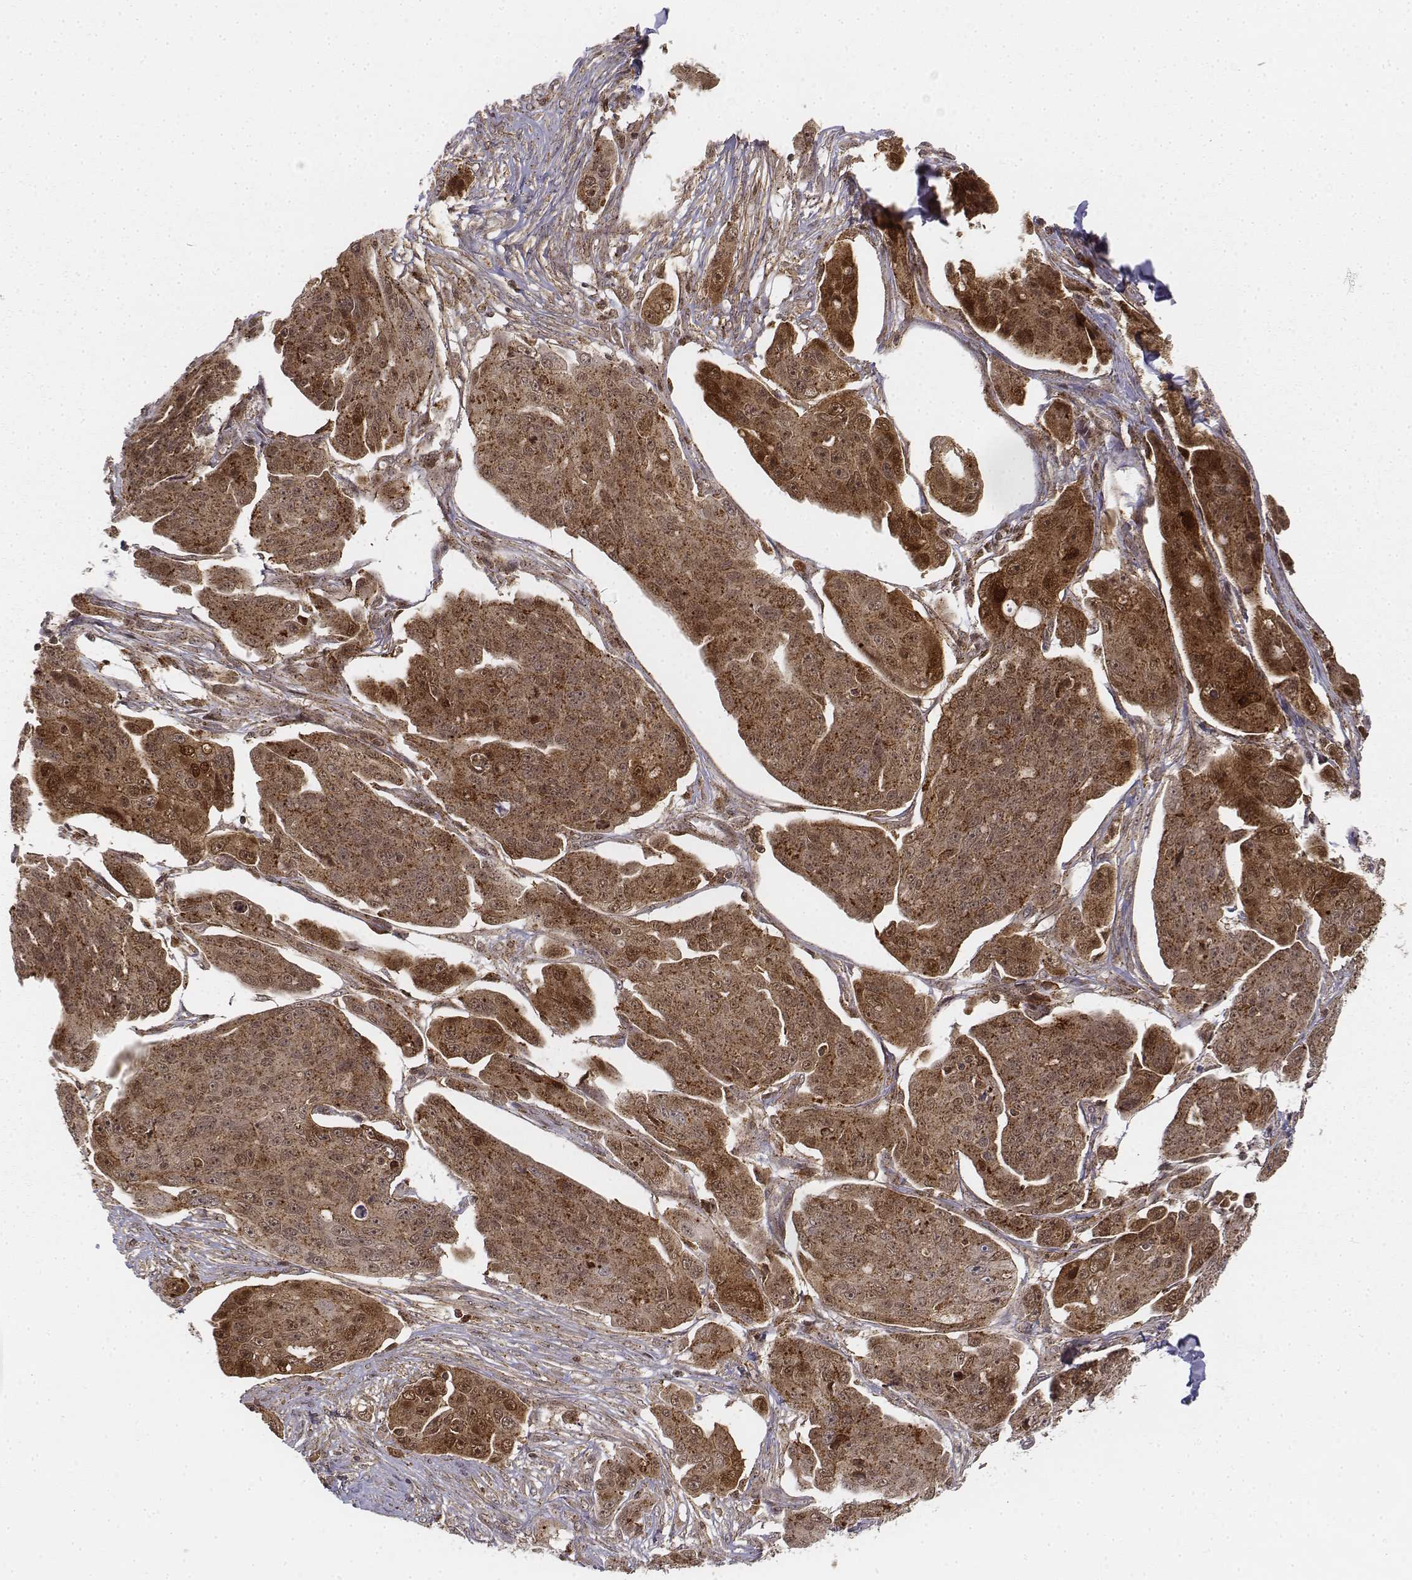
{"staining": {"intensity": "moderate", "quantity": ">75%", "location": "cytoplasmic/membranous,nuclear"}, "tissue": "ovarian cancer", "cell_type": "Tumor cells", "image_type": "cancer", "snomed": [{"axis": "morphology", "description": "Carcinoma, endometroid"}, {"axis": "topography", "description": "Ovary"}], "caption": "Immunohistochemical staining of human ovarian endometroid carcinoma demonstrates moderate cytoplasmic/membranous and nuclear protein positivity in approximately >75% of tumor cells. The staining was performed using DAB (3,3'-diaminobenzidine), with brown indicating positive protein expression. Nuclei are stained blue with hematoxylin.", "gene": "ZFYVE19", "patient": {"sex": "female", "age": 70}}